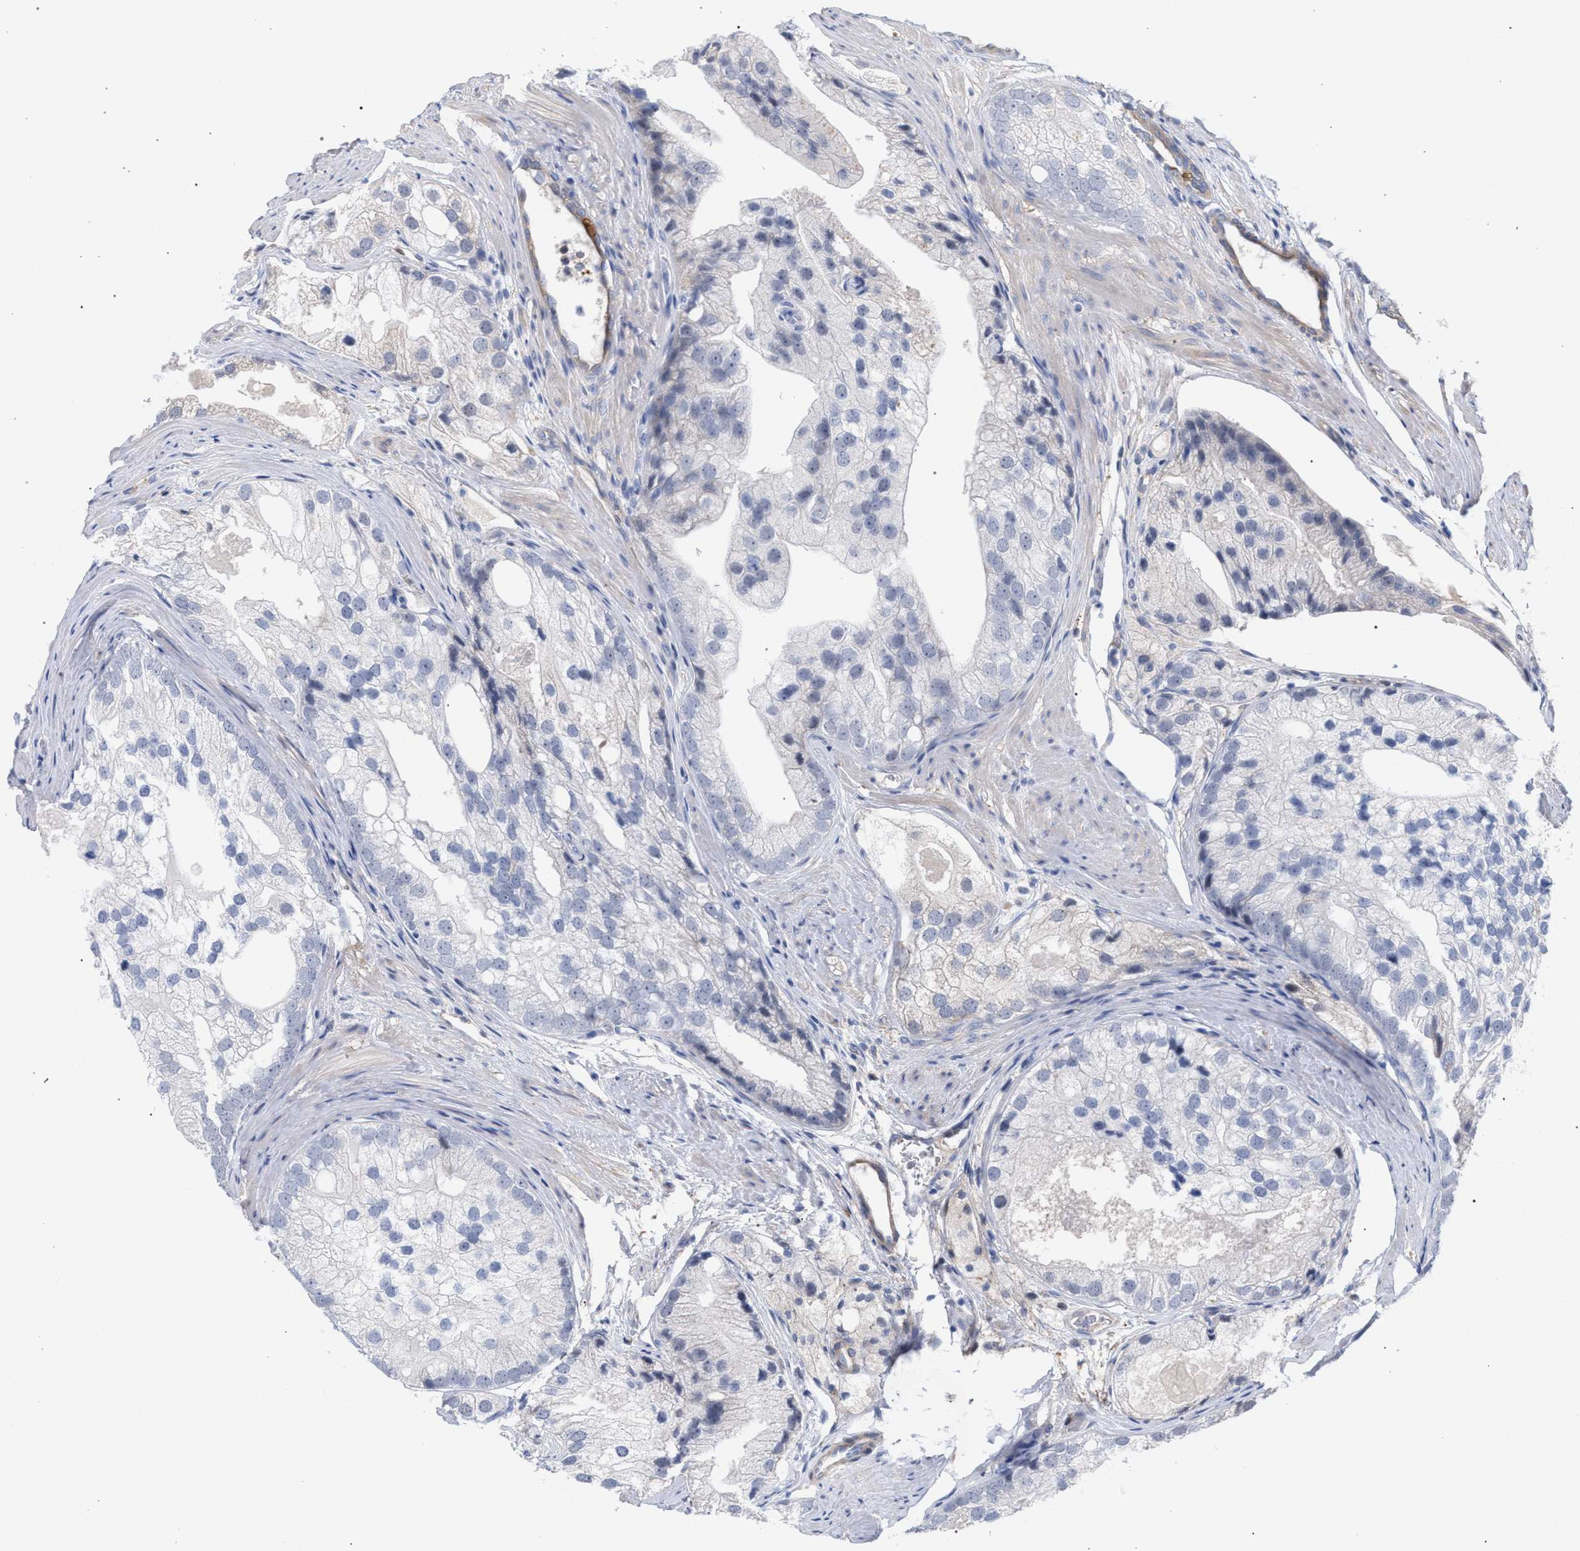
{"staining": {"intensity": "negative", "quantity": "none", "location": "none"}, "tissue": "prostate cancer", "cell_type": "Tumor cells", "image_type": "cancer", "snomed": [{"axis": "morphology", "description": "Adenocarcinoma, Low grade"}, {"axis": "topography", "description": "Prostate"}], "caption": "The immunohistochemistry (IHC) histopathology image has no significant staining in tumor cells of low-grade adenocarcinoma (prostate) tissue.", "gene": "FHOD3", "patient": {"sex": "male", "age": 69}}